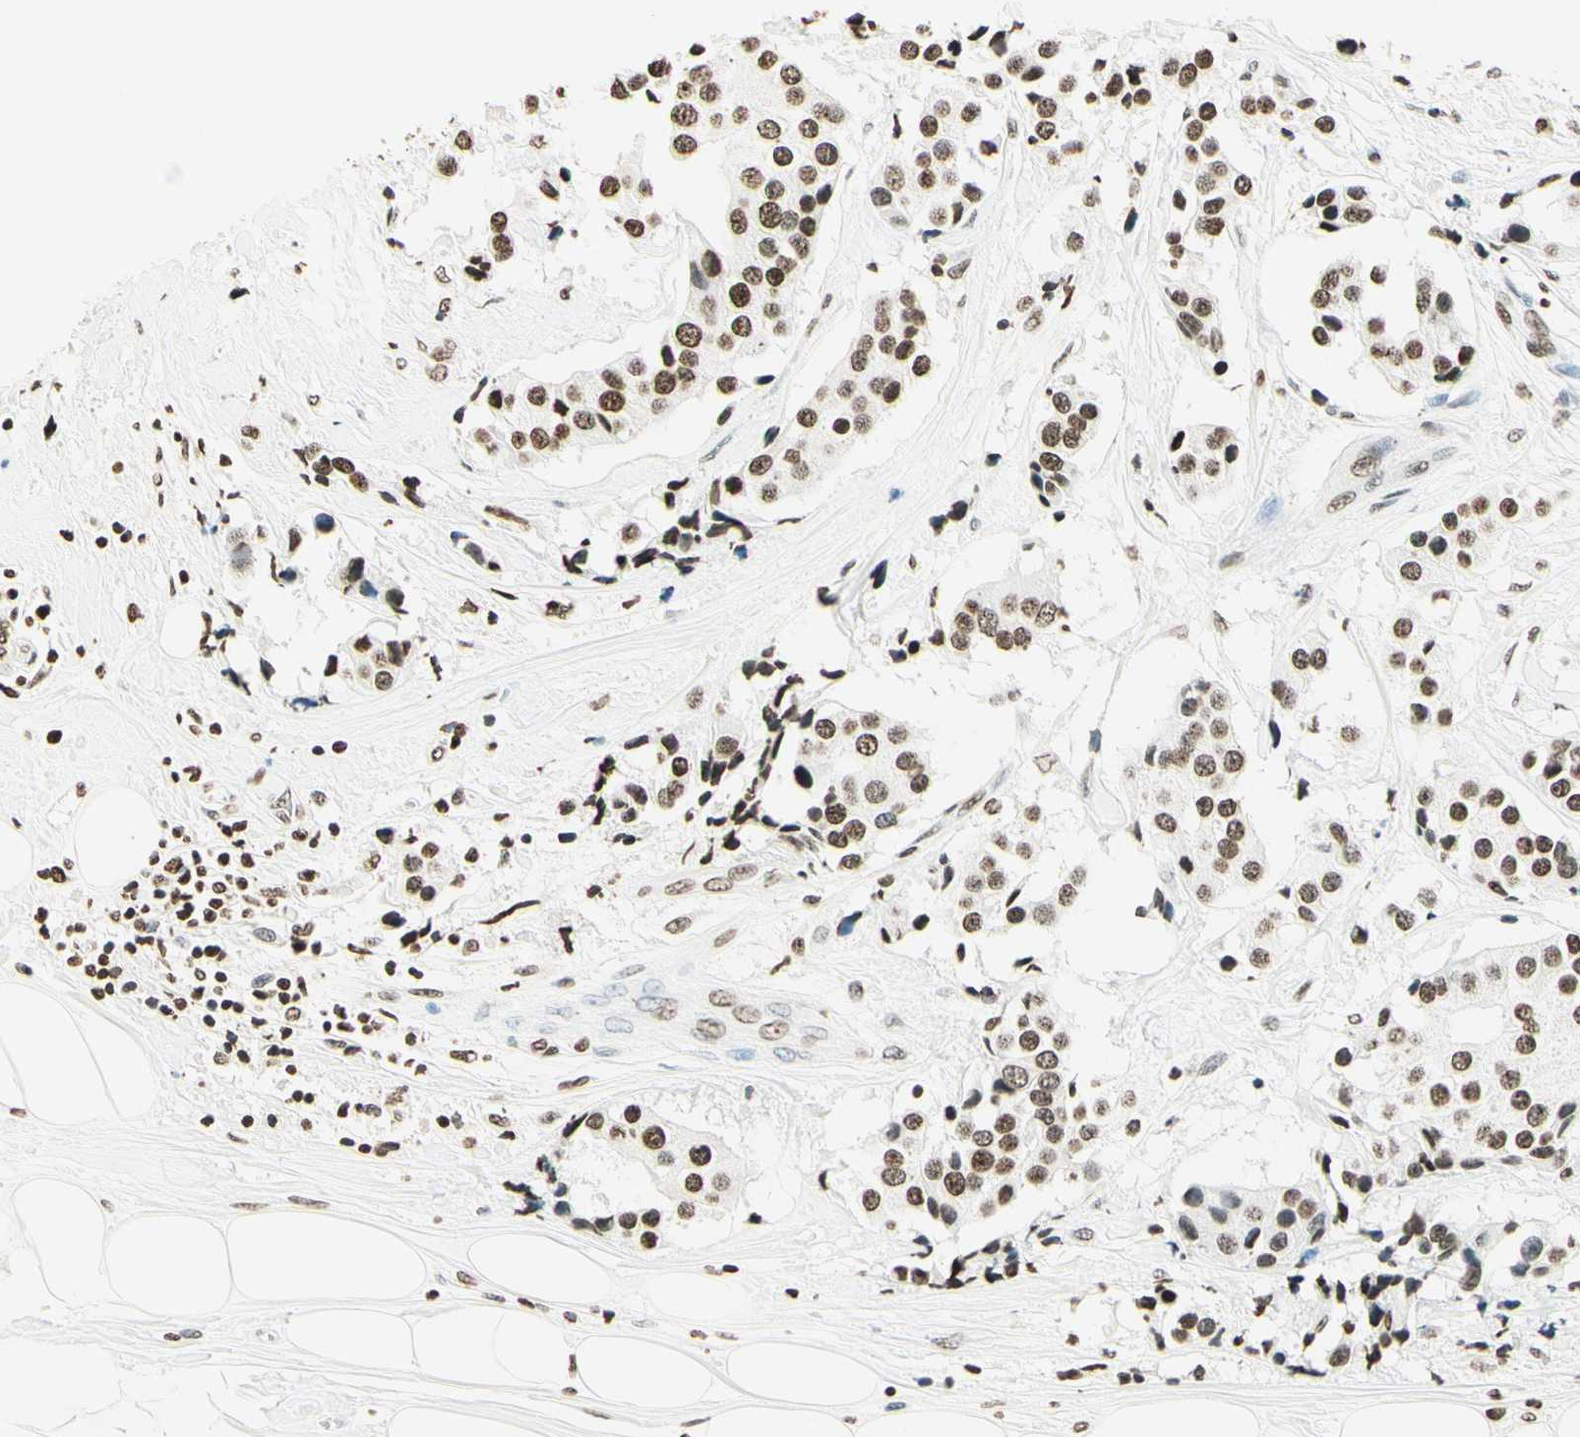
{"staining": {"intensity": "moderate", "quantity": ">75%", "location": "nuclear"}, "tissue": "breast cancer", "cell_type": "Tumor cells", "image_type": "cancer", "snomed": [{"axis": "morphology", "description": "Normal tissue, NOS"}, {"axis": "morphology", "description": "Duct carcinoma"}, {"axis": "topography", "description": "Breast"}], "caption": "DAB immunohistochemical staining of human breast cancer demonstrates moderate nuclear protein expression in about >75% of tumor cells. (brown staining indicates protein expression, while blue staining denotes nuclei).", "gene": "MSH2", "patient": {"sex": "female", "age": 39}}